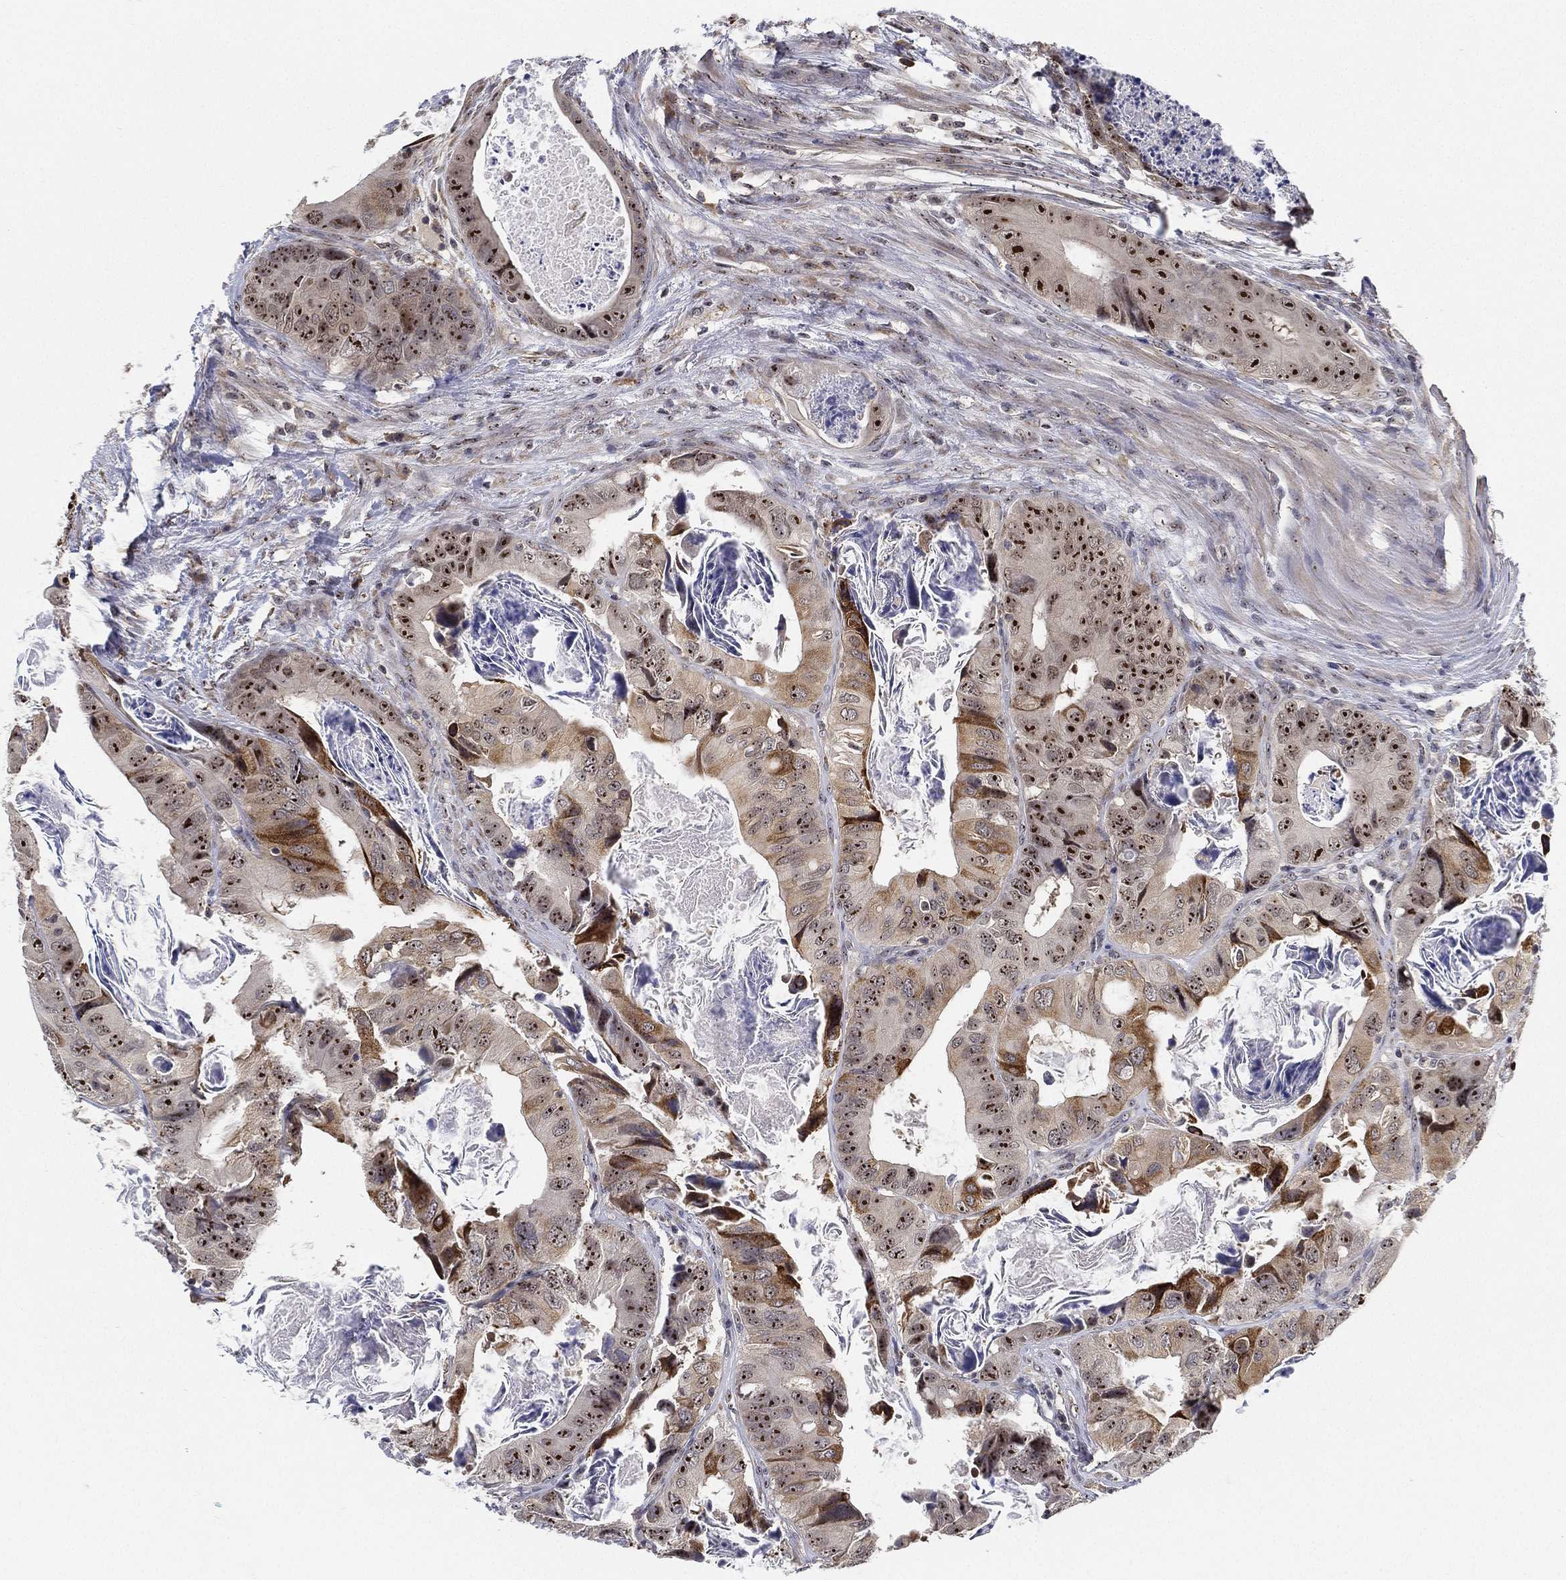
{"staining": {"intensity": "strong", "quantity": ">75%", "location": "cytoplasmic/membranous,nuclear"}, "tissue": "colorectal cancer", "cell_type": "Tumor cells", "image_type": "cancer", "snomed": [{"axis": "morphology", "description": "Adenocarcinoma, NOS"}, {"axis": "topography", "description": "Rectum"}], "caption": "Protein expression analysis of colorectal cancer exhibits strong cytoplasmic/membranous and nuclear staining in approximately >75% of tumor cells.", "gene": "PPP1R16B", "patient": {"sex": "male", "age": 64}}